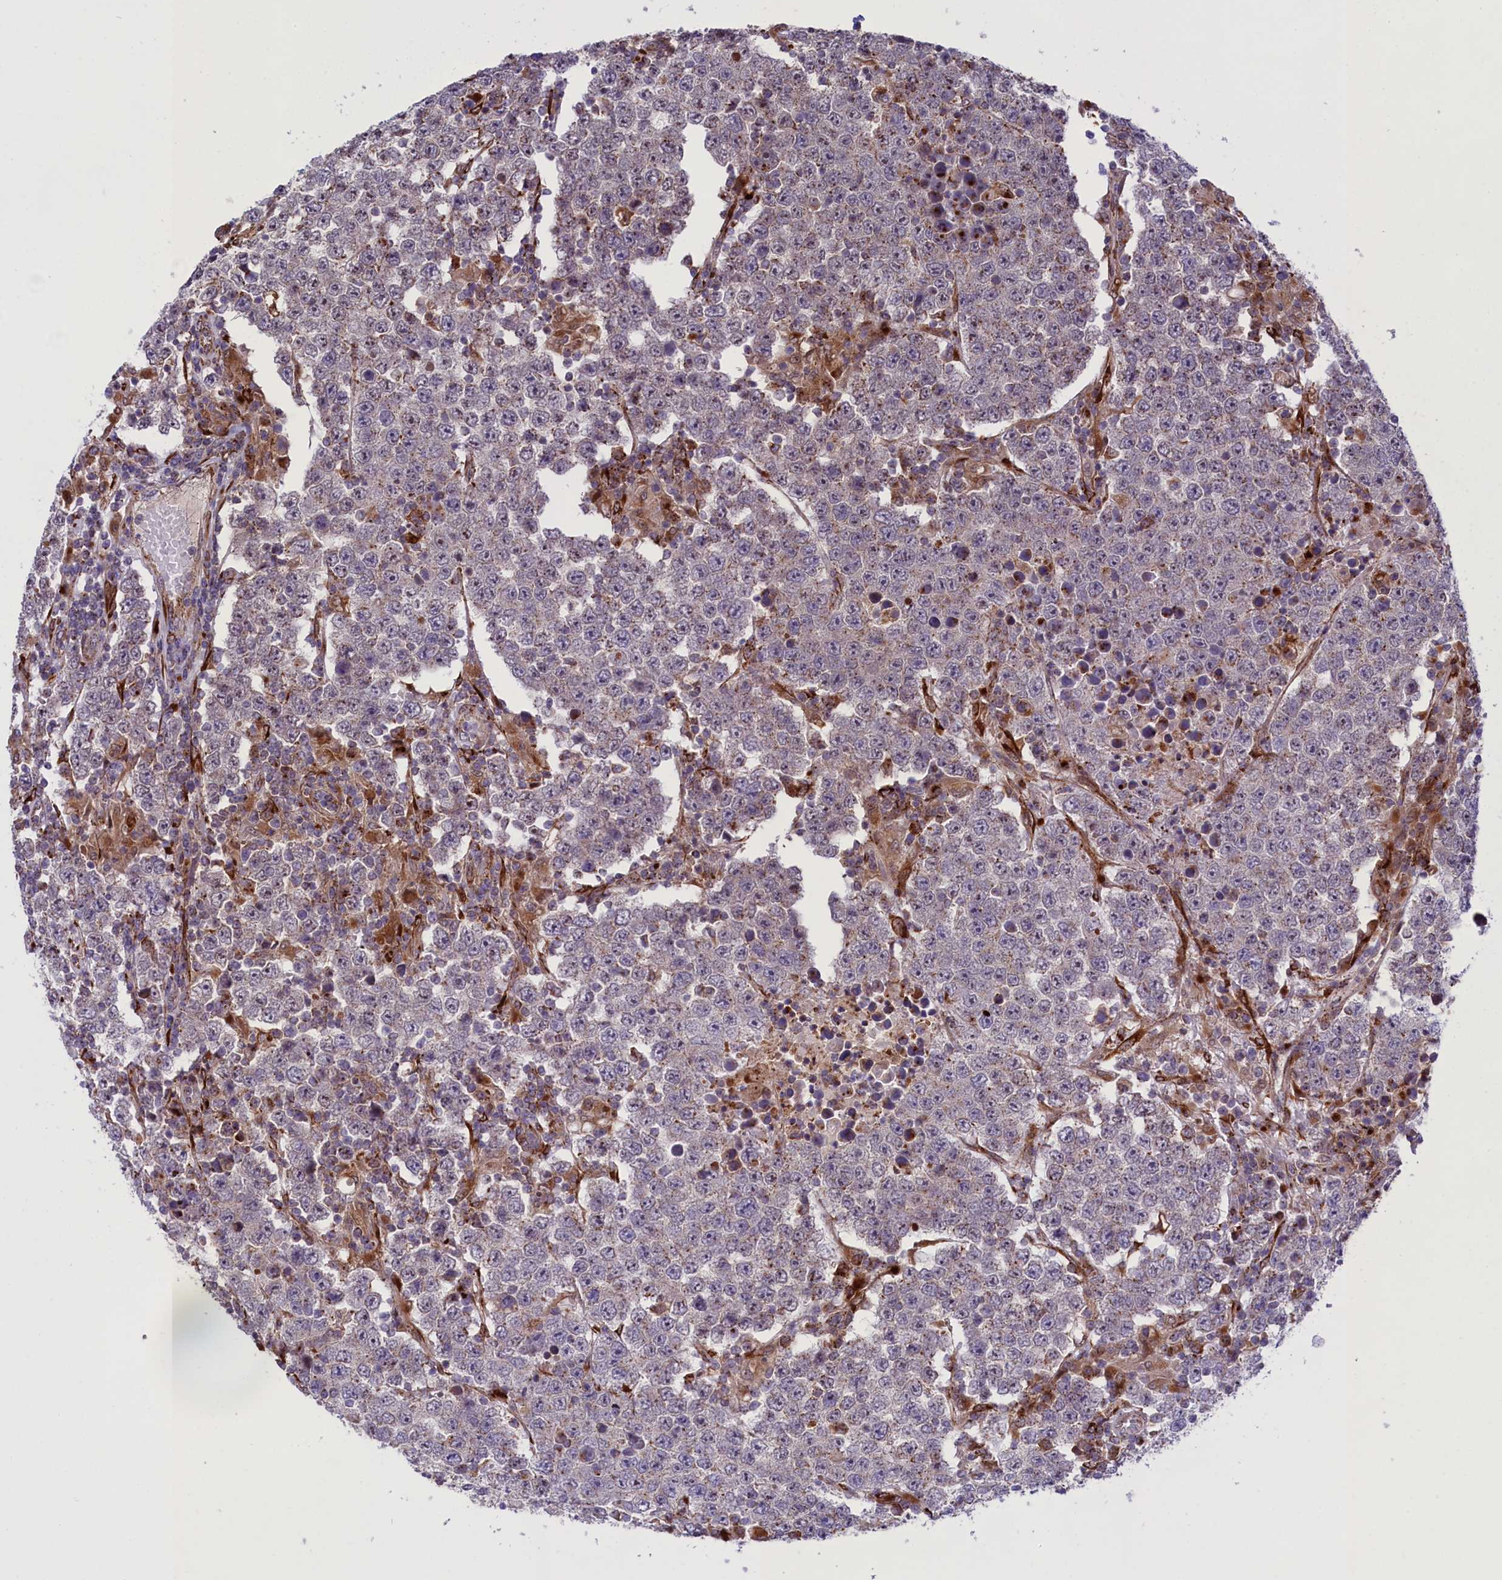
{"staining": {"intensity": "negative", "quantity": "none", "location": "none"}, "tissue": "testis cancer", "cell_type": "Tumor cells", "image_type": "cancer", "snomed": [{"axis": "morphology", "description": "Normal tissue, NOS"}, {"axis": "morphology", "description": "Urothelial carcinoma, High grade"}, {"axis": "morphology", "description": "Seminoma, NOS"}, {"axis": "morphology", "description": "Carcinoma, Embryonal, NOS"}, {"axis": "topography", "description": "Urinary bladder"}, {"axis": "topography", "description": "Testis"}], "caption": "This is an IHC image of human urothelial carcinoma (high-grade) (testis). There is no positivity in tumor cells.", "gene": "MAN2B1", "patient": {"sex": "male", "age": 41}}